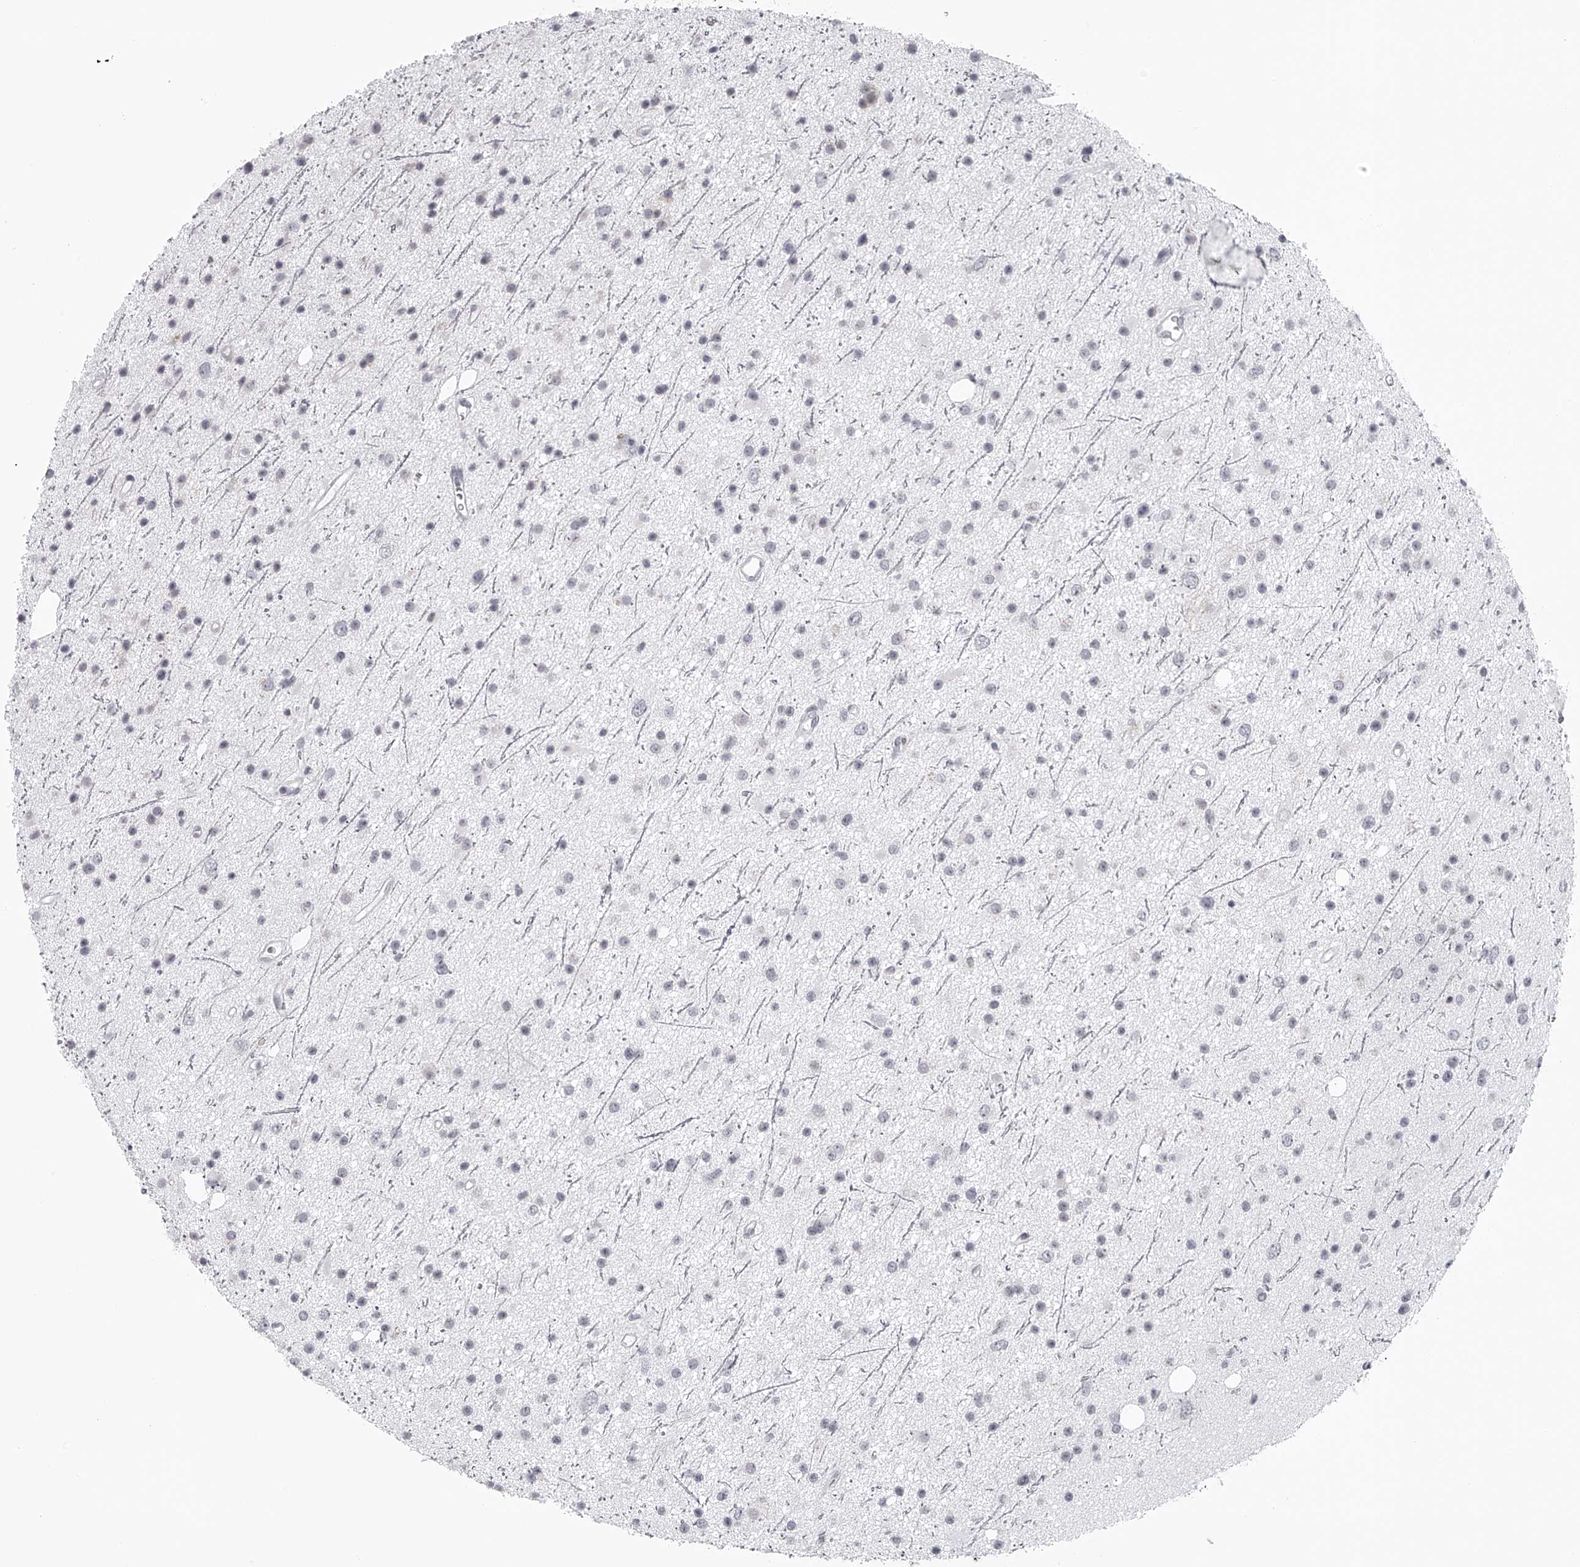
{"staining": {"intensity": "negative", "quantity": "none", "location": "none"}, "tissue": "glioma", "cell_type": "Tumor cells", "image_type": "cancer", "snomed": [{"axis": "morphology", "description": "Glioma, malignant, Low grade"}, {"axis": "topography", "description": "Cerebral cortex"}], "caption": "This is a micrograph of immunohistochemistry staining of glioma, which shows no expression in tumor cells.", "gene": "SEC11C", "patient": {"sex": "female", "age": 39}}